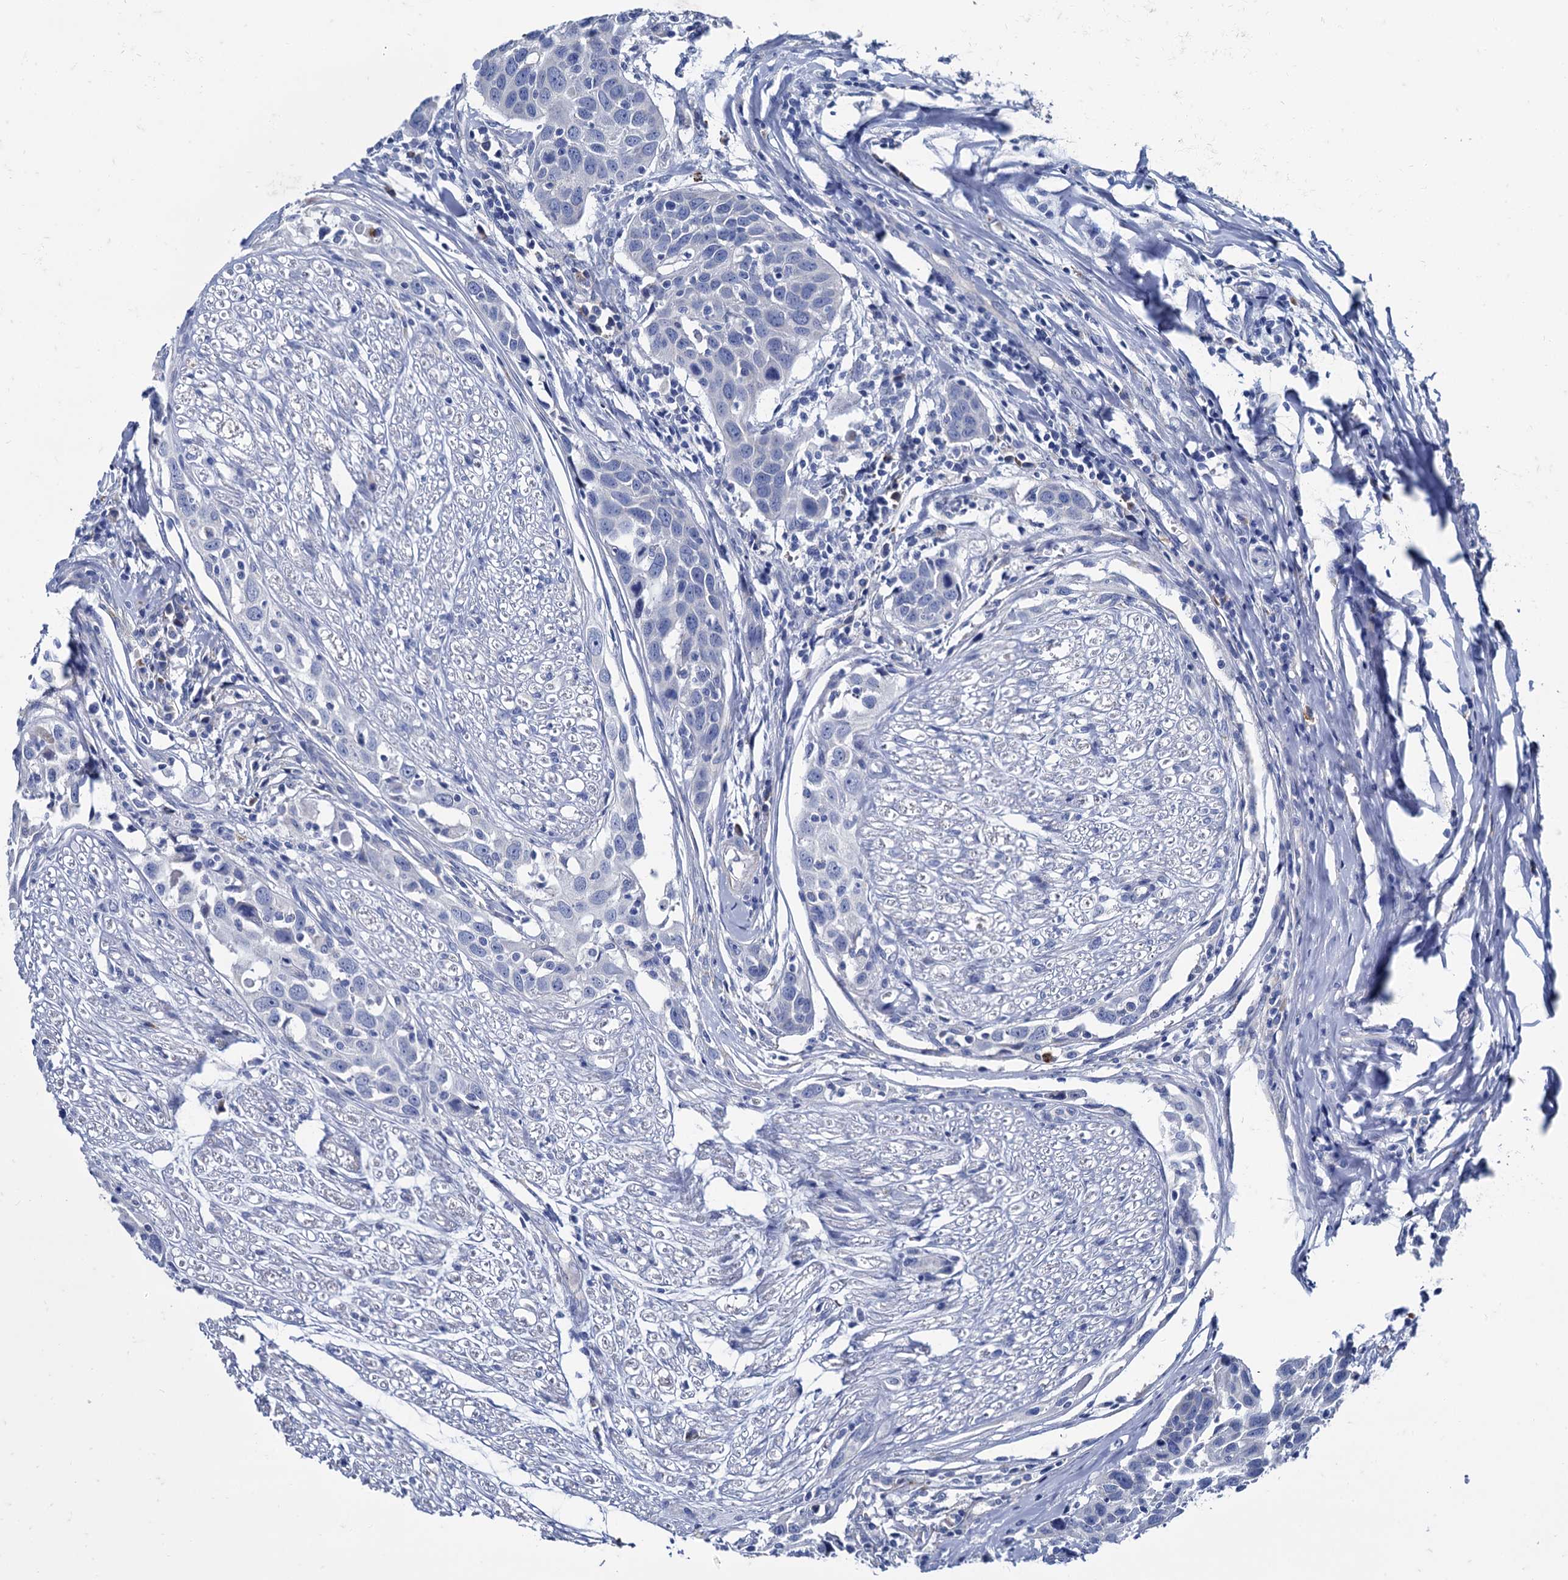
{"staining": {"intensity": "negative", "quantity": "none", "location": "none"}, "tissue": "head and neck cancer", "cell_type": "Tumor cells", "image_type": "cancer", "snomed": [{"axis": "morphology", "description": "Squamous cell carcinoma, NOS"}, {"axis": "topography", "description": "Oral tissue"}, {"axis": "topography", "description": "Head-Neck"}], "caption": "DAB (3,3'-diaminobenzidine) immunohistochemical staining of human squamous cell carcinoma (head and neck) demonstrates no significant expression in tumor cells. Nuclei are stained in blue.", "gene": "FOXR2", "patient": {"sex": "female", "age": 50}}